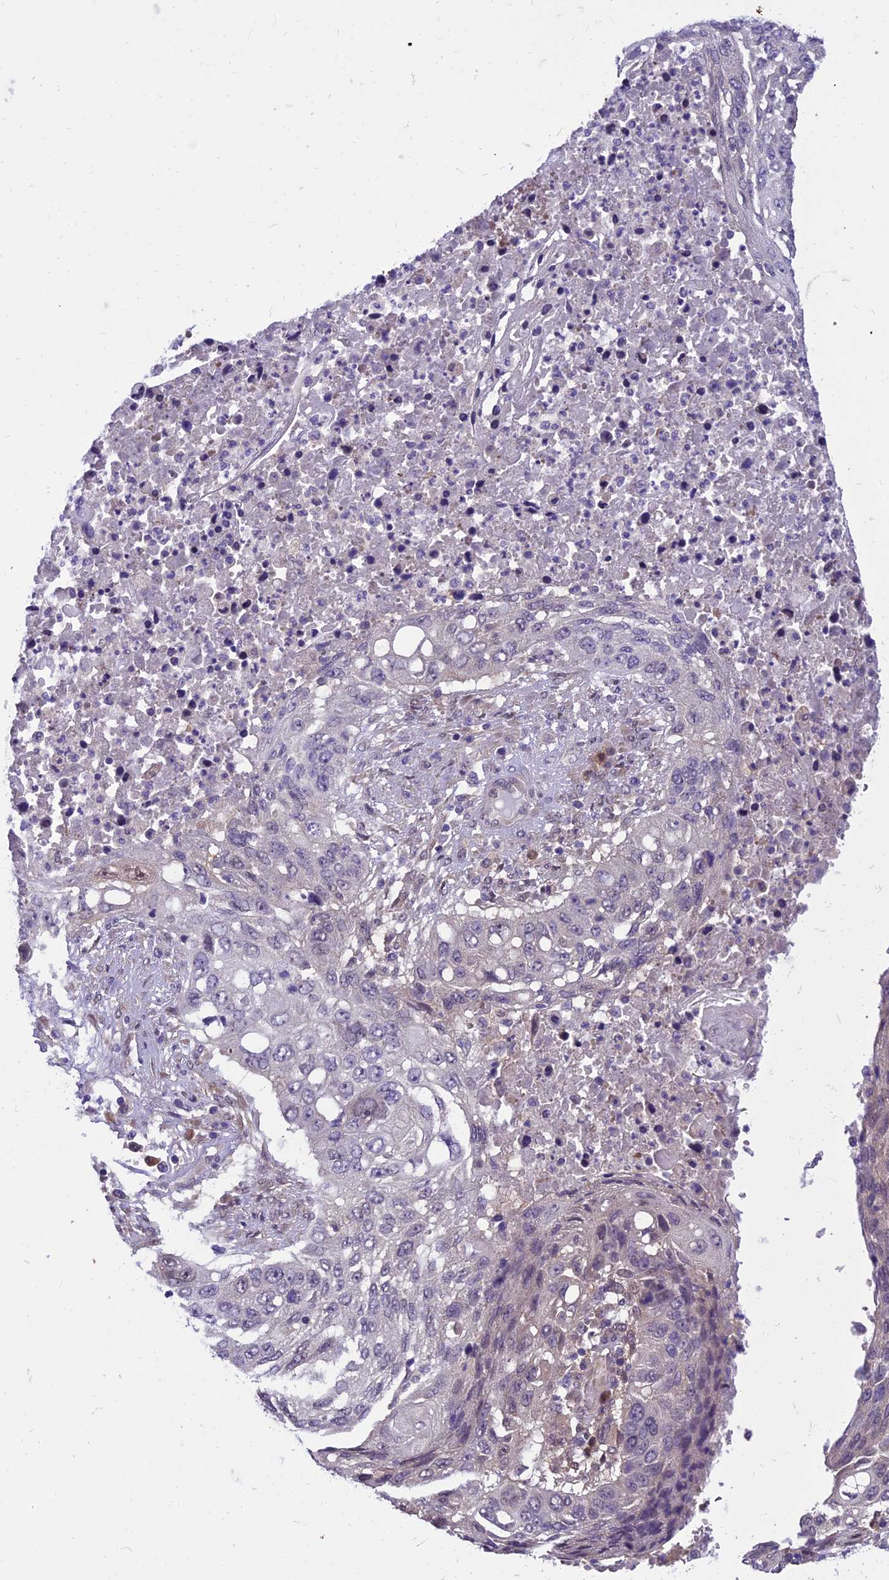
{"staining": {"intensity": "negative", "quantity": "none", "location": "none"}, "tissue": "lung cancer", "cell_type": "Tumor cells", "image_type": "cancer", "snomed": [{"axis": "morphology", "description": "Squamous cell carcinoma, NOS"}, {"axis": "topography", "description": "Lung"}], "caption": "An immunohistochemistry (IHC) micrograph of lung squamous cell carcinoma is shown. There is no staining in tumor cells of lung squamous cell carcinoma.", "gene": "BORCS6", "patient": {"sex": "female", "age": 63}}